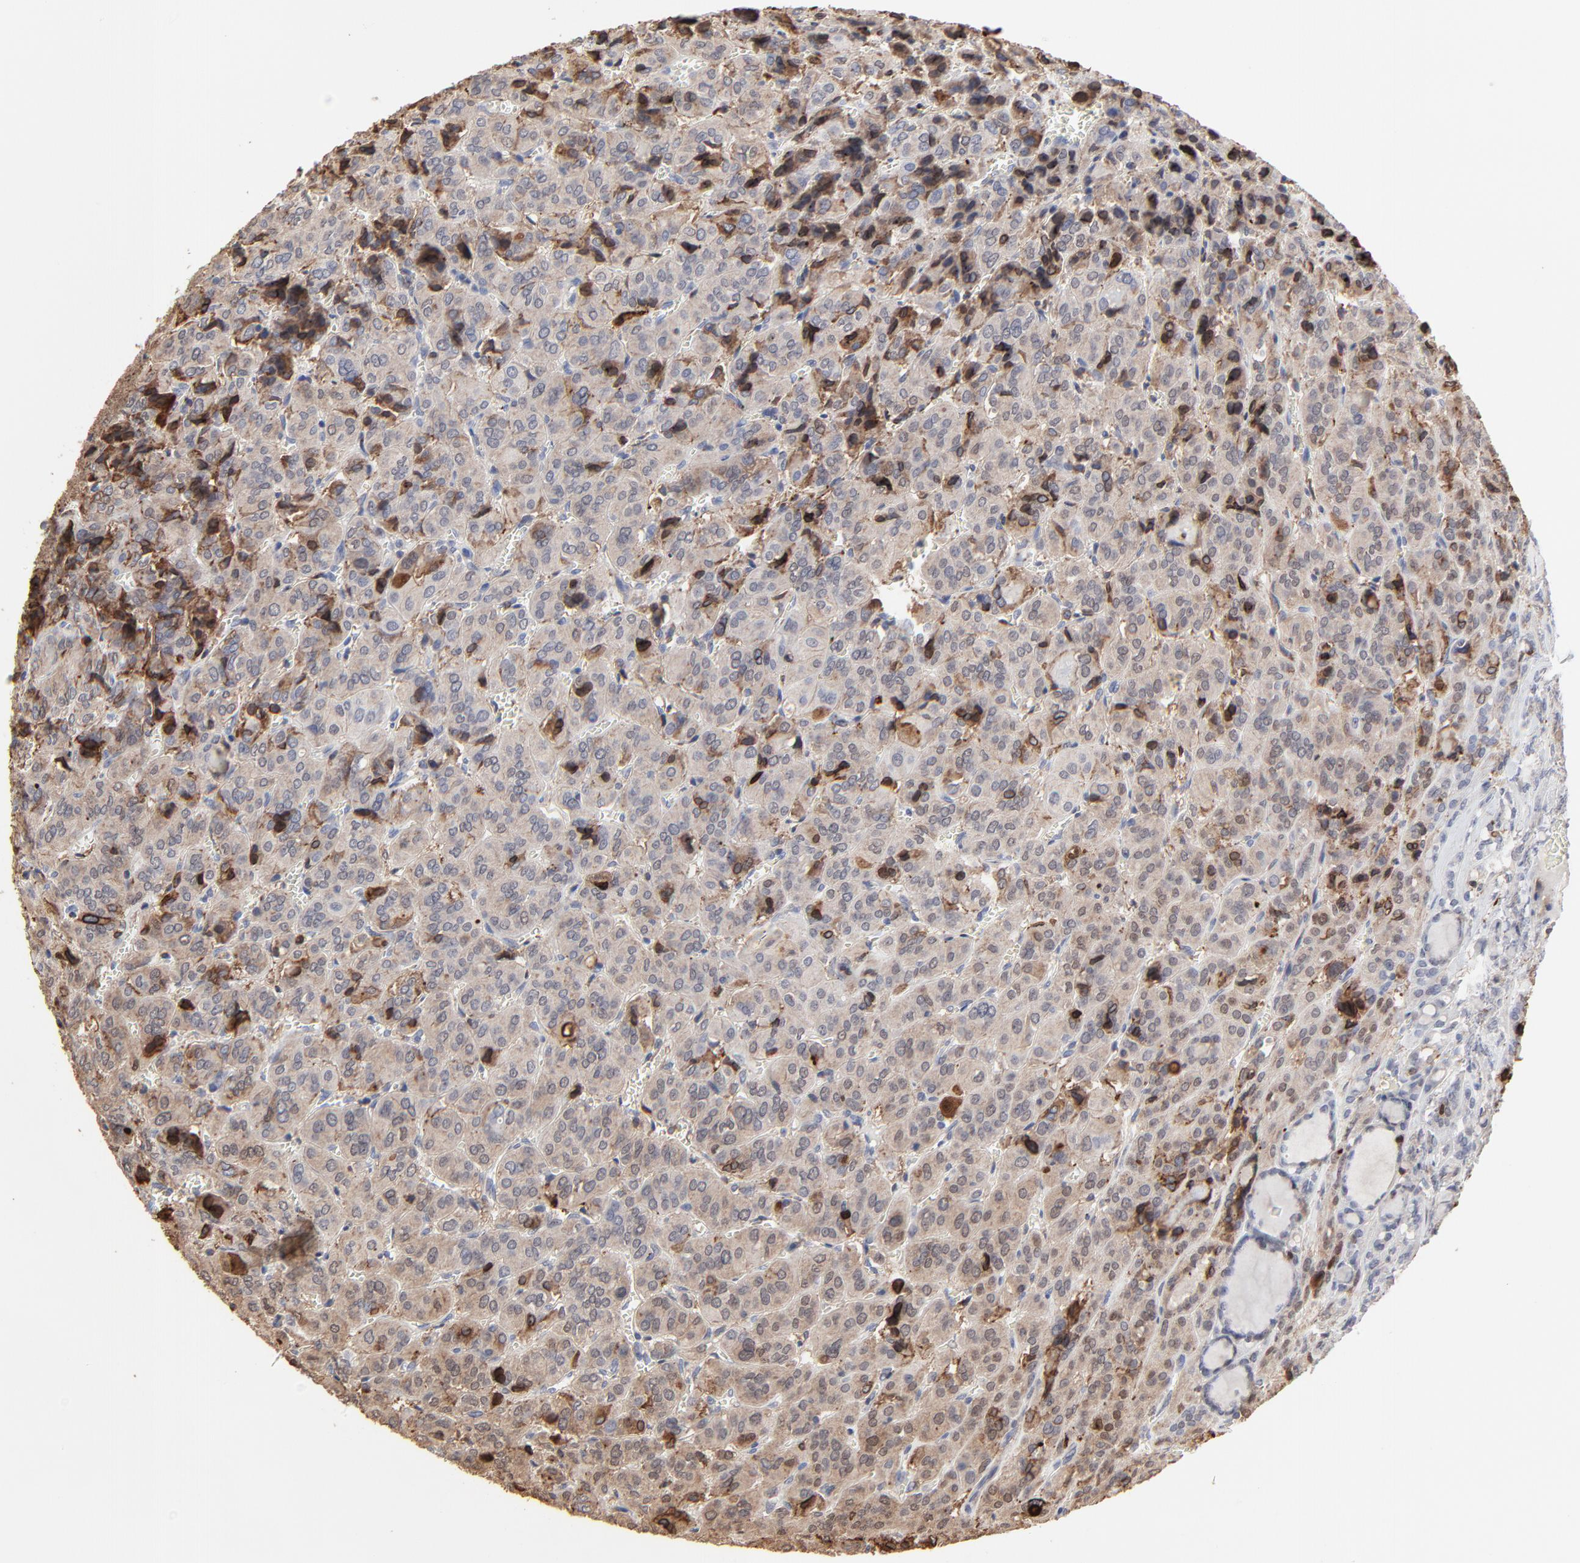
{"staining": {"intensity": "strong", "quantity": ">75%", "location": "cytoplasmic/membranous"}, "tissue": "thyroid cancer", "cell_type": "Tumor cells", "image_type": "cancer", "snomed": [{"axis": "morphology", "description": "Follicular adenoma carcinoma, NOS"}, {"axis": "topography", "description": "Thyroid gland"}], "caption": "Human thyroid follicular adenoma carcinoma stained with a protein marker displays strong staining in tumor cells.", "gene": "SLC6A14", "patient": {"sex": "female", "age": 71}}